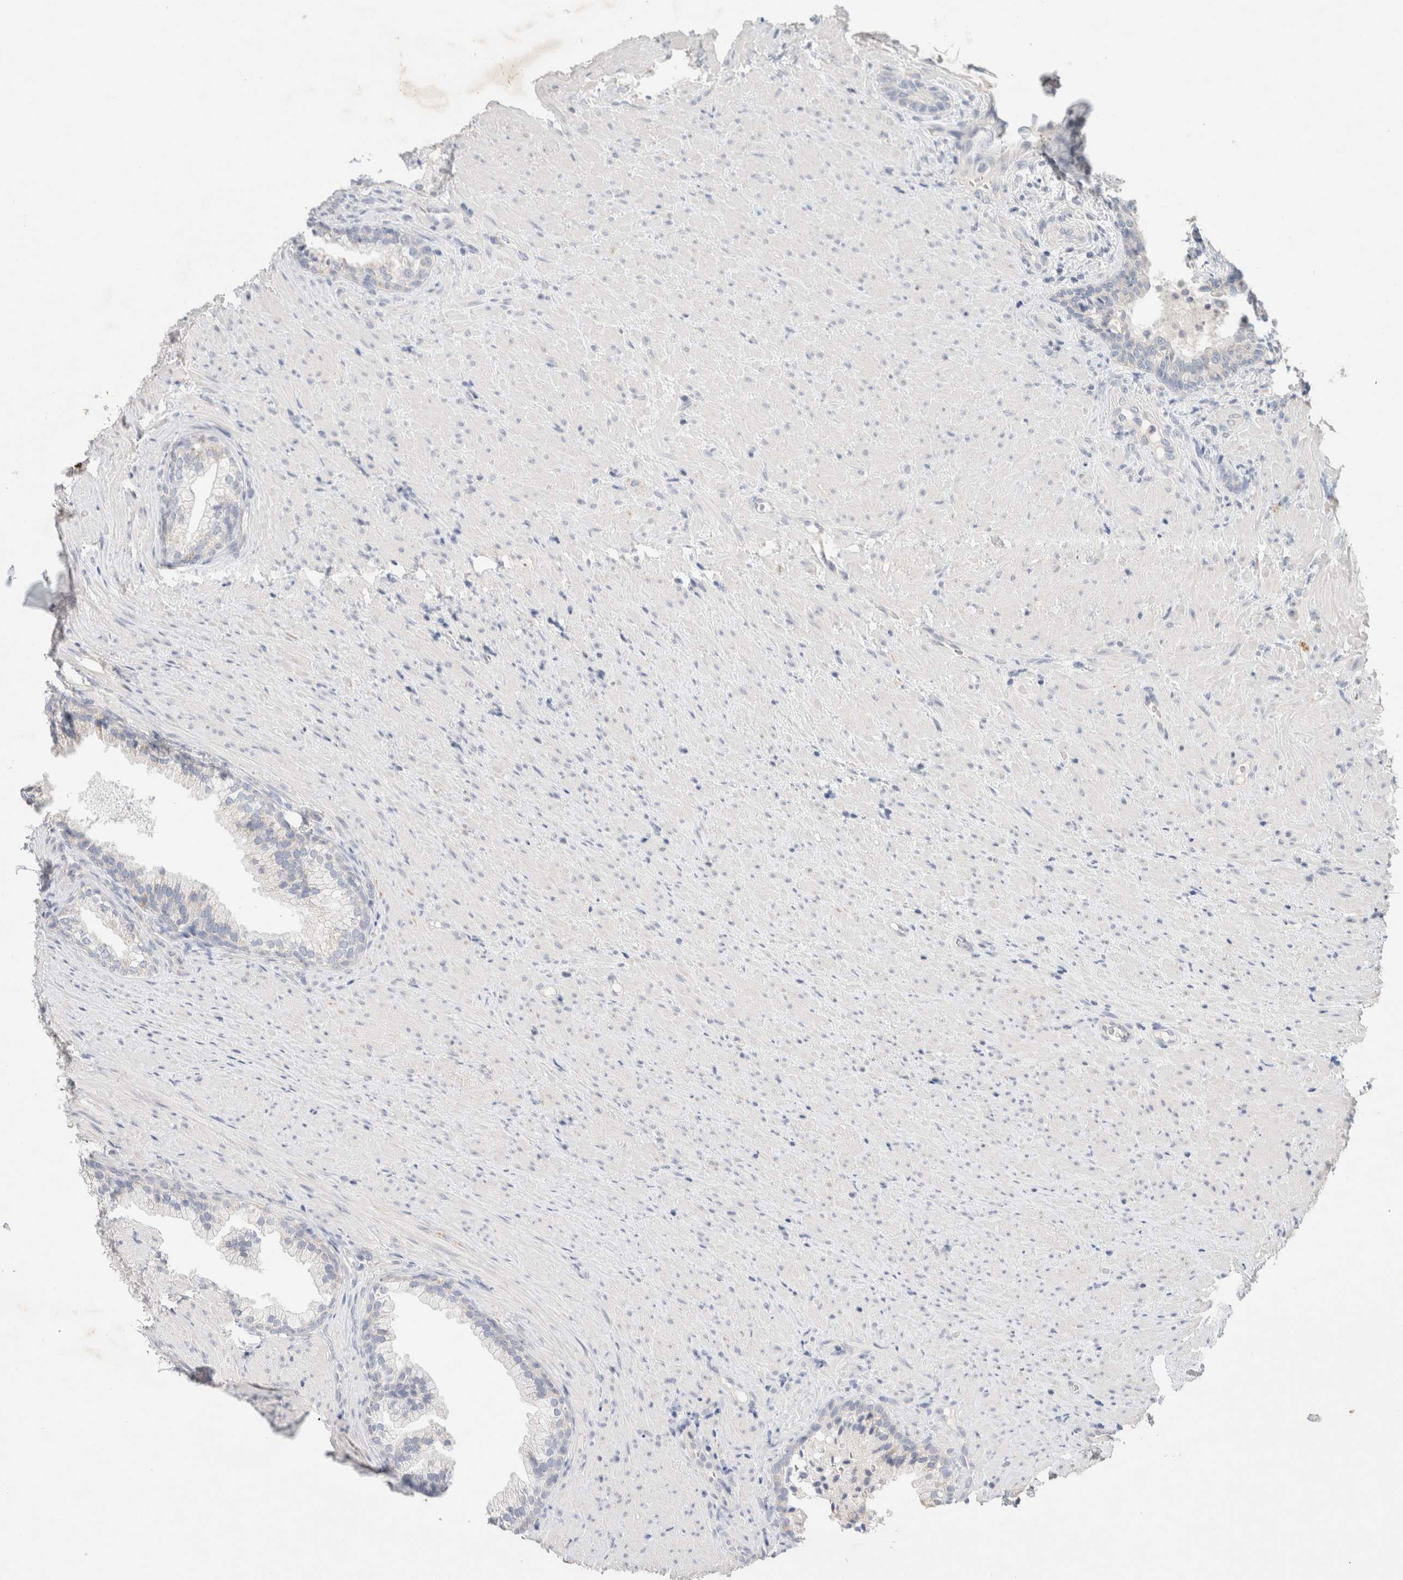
{"staining": {"intensity": "negative", "quantity": "none", "location": "none"}, "tissue": "prostate", "cell_type": "Glandular cells", "image_type": "normal", "snomed": [{"axis": "morphology", "description": "Normal tissue, NOS"}, {"axis": "topography", "description": "Prostate"}], "caption": "This is an IHC micrograph of normal human prostate. There is no staining in glandular cells.", "gene": "MPP2", "patient": {"sex": "male", "age": 76}}